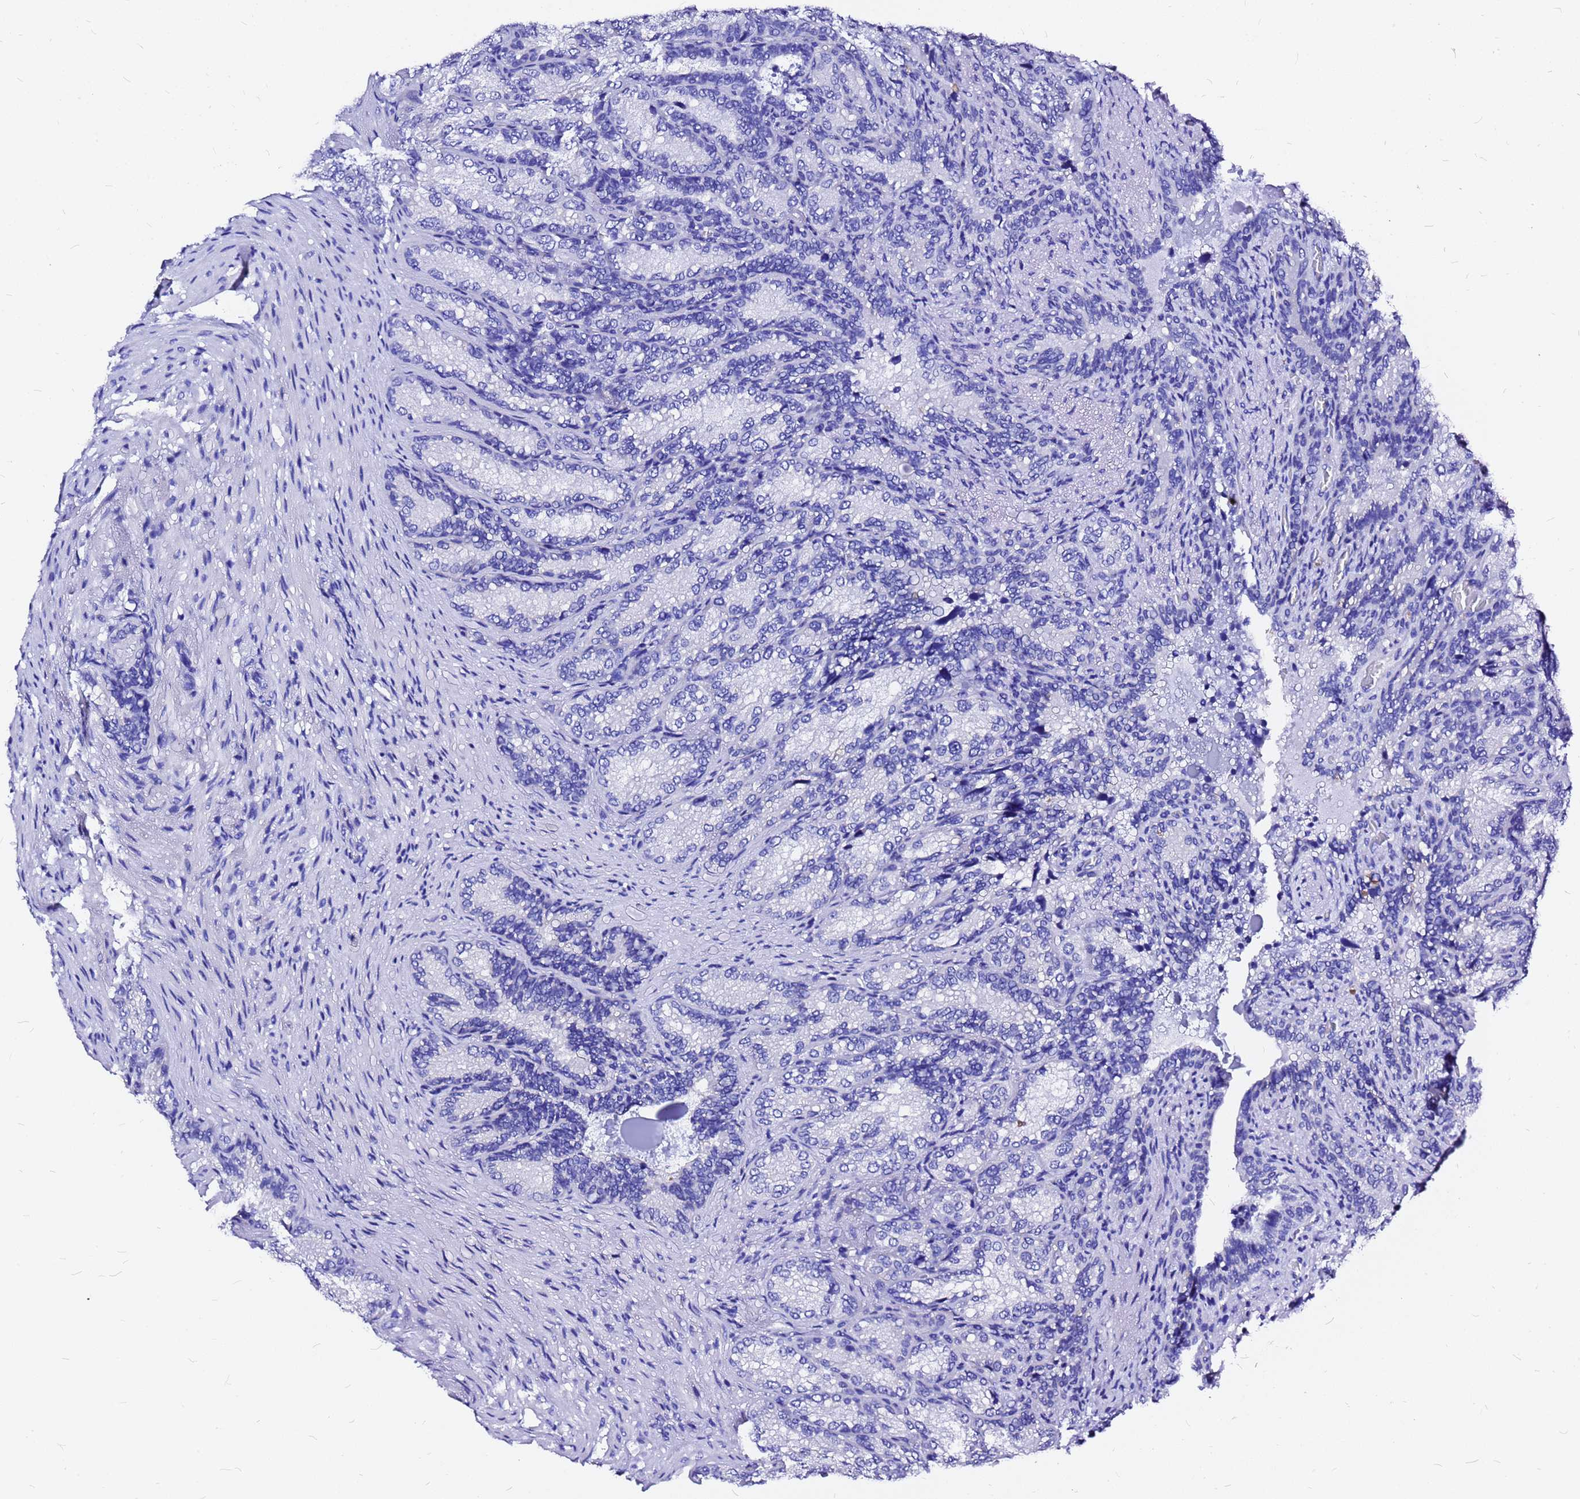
{"staining": {"intensity": "negative", "quantity": "none", "location": "none"}, "tissue": "seminal vesicle", "cell_type": "Glandular cells", "image_type": "normal", "snomed": [{"axis": "morphology", "description": "Normal tissue, NOS"}, {"axis": "topography", "description": "Seminal veicle"}], "caption": "Seminal vesicle stained for a protein using immunohistochemistry (IHC) shows no positivity glandular cells.", "gene": "HERC4", "patient": {"sex": "male", "age": 58}}